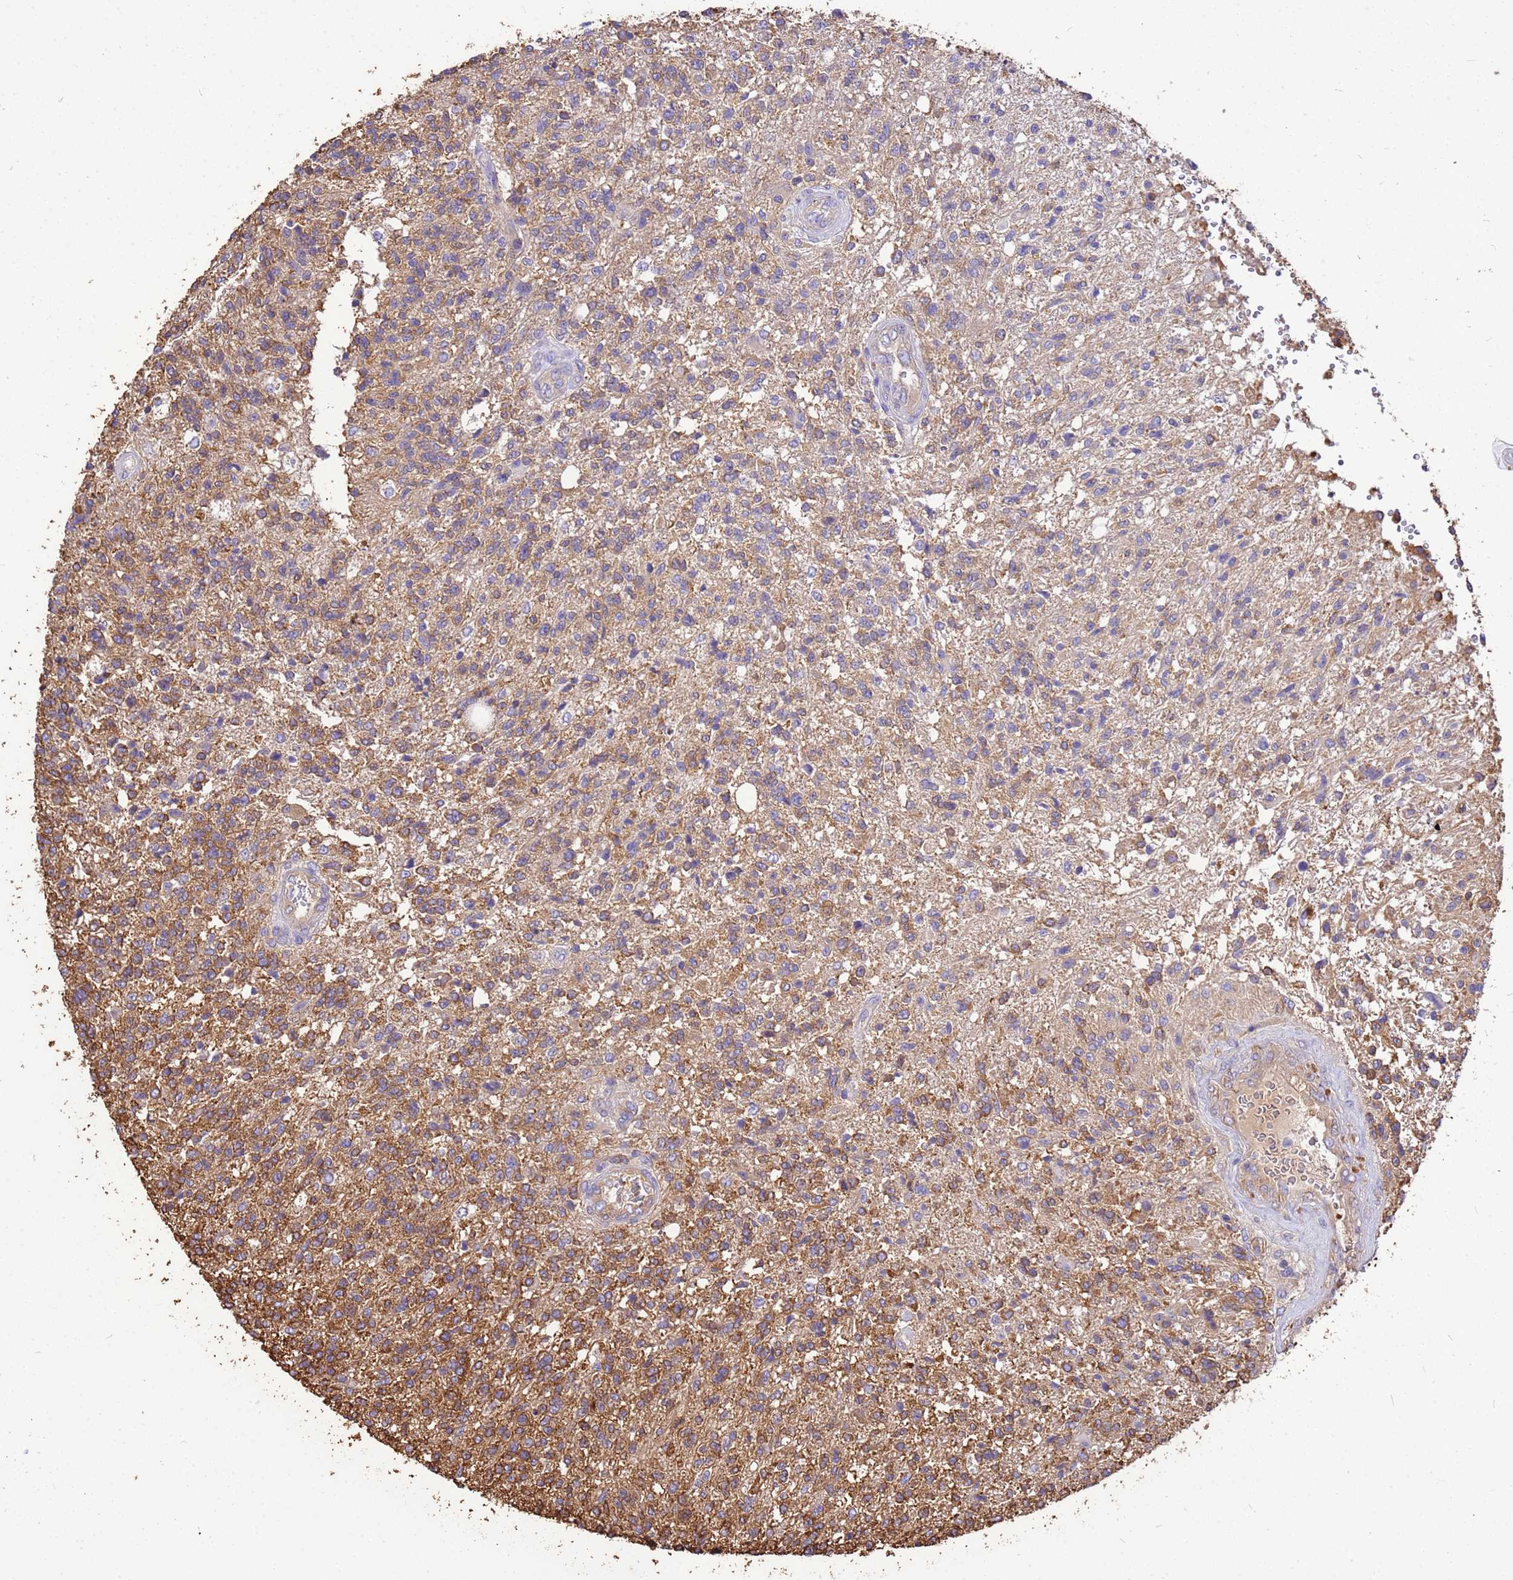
{"staining": {"intensity": "moderate", "quantity": ">75%", "location": "cytoplasmic/membranous"}, "tissue": "glioma", "cell_type": "Tumor cells", "image_type": "cancer", "snomed": [{"axis": "morphology", "description": "Glioma, malignant, High grade"}, {"axis": "topography", "description": "Brain"}], "caption": "Protein expression analysis of human malignant glioma (high-grade) reveals moderate cytoplasmic/membranous expression in about >75% of tumor cells. (DAB IHC, brown staining for protein, blue staining for nuclei).", "gene": "TUBB1", "patient": {"sex": "male", "age": 56}}